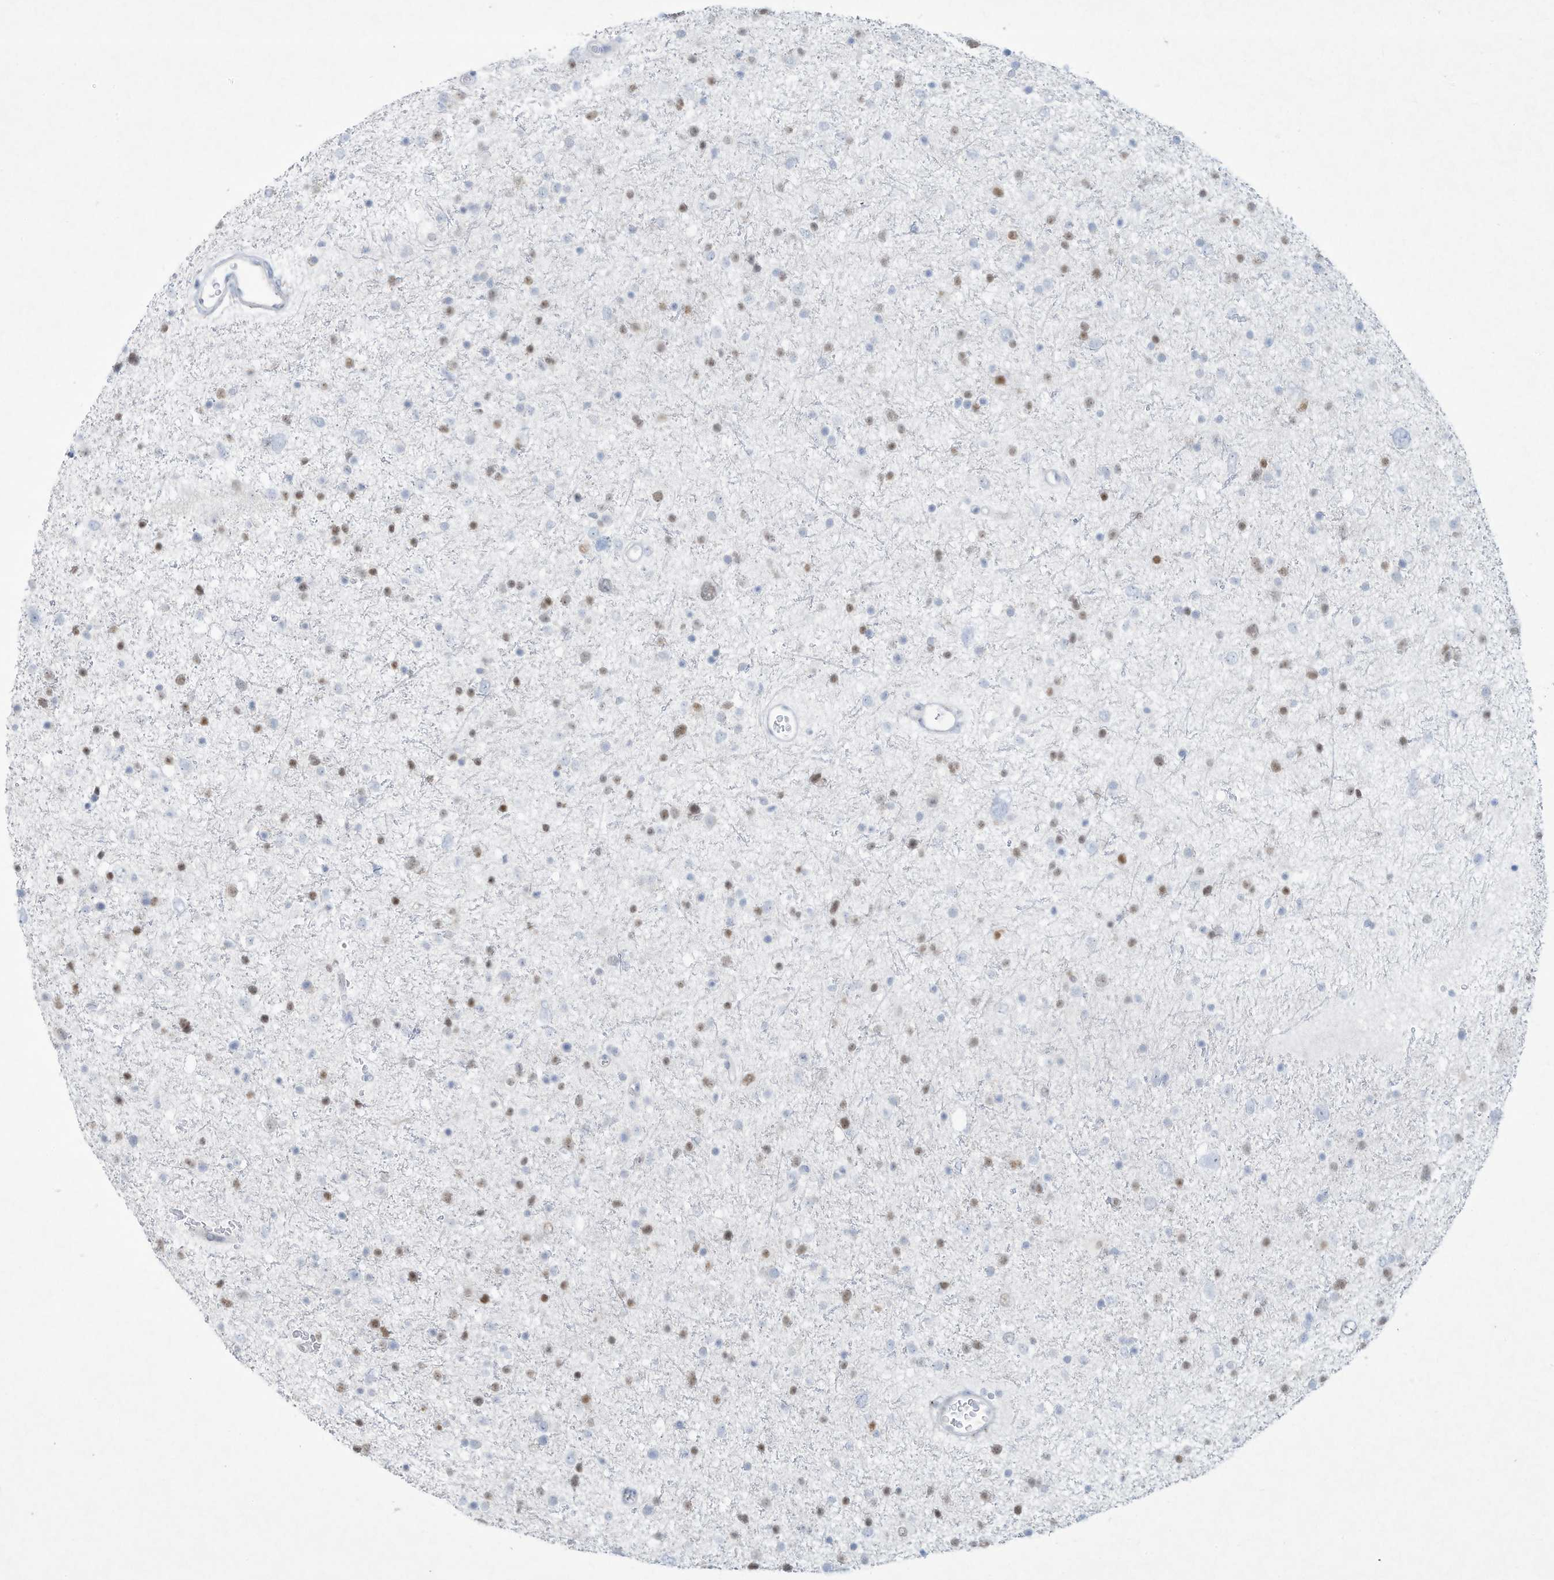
{"staining": {"intensity": "weak", "quantity": "<25%", "location": "nuclear"}, "tissue": "glioma", "cell_type": "Tumor cells", "image_type": "cancer", "snomed": [{"axis": "morphology", "description": "Glioma, malignant, Low grade"}, {"axis": "topography", "description": "Brain"}], "caption": "An image of human malignant glioma (low-grade) is negative for staining in tumor cells. (DAB immunohistochemistry visualized using brightfield microscopy, high magnification).", "gene": "PAX6", "patient": {"sex": "female", "age": 37}}